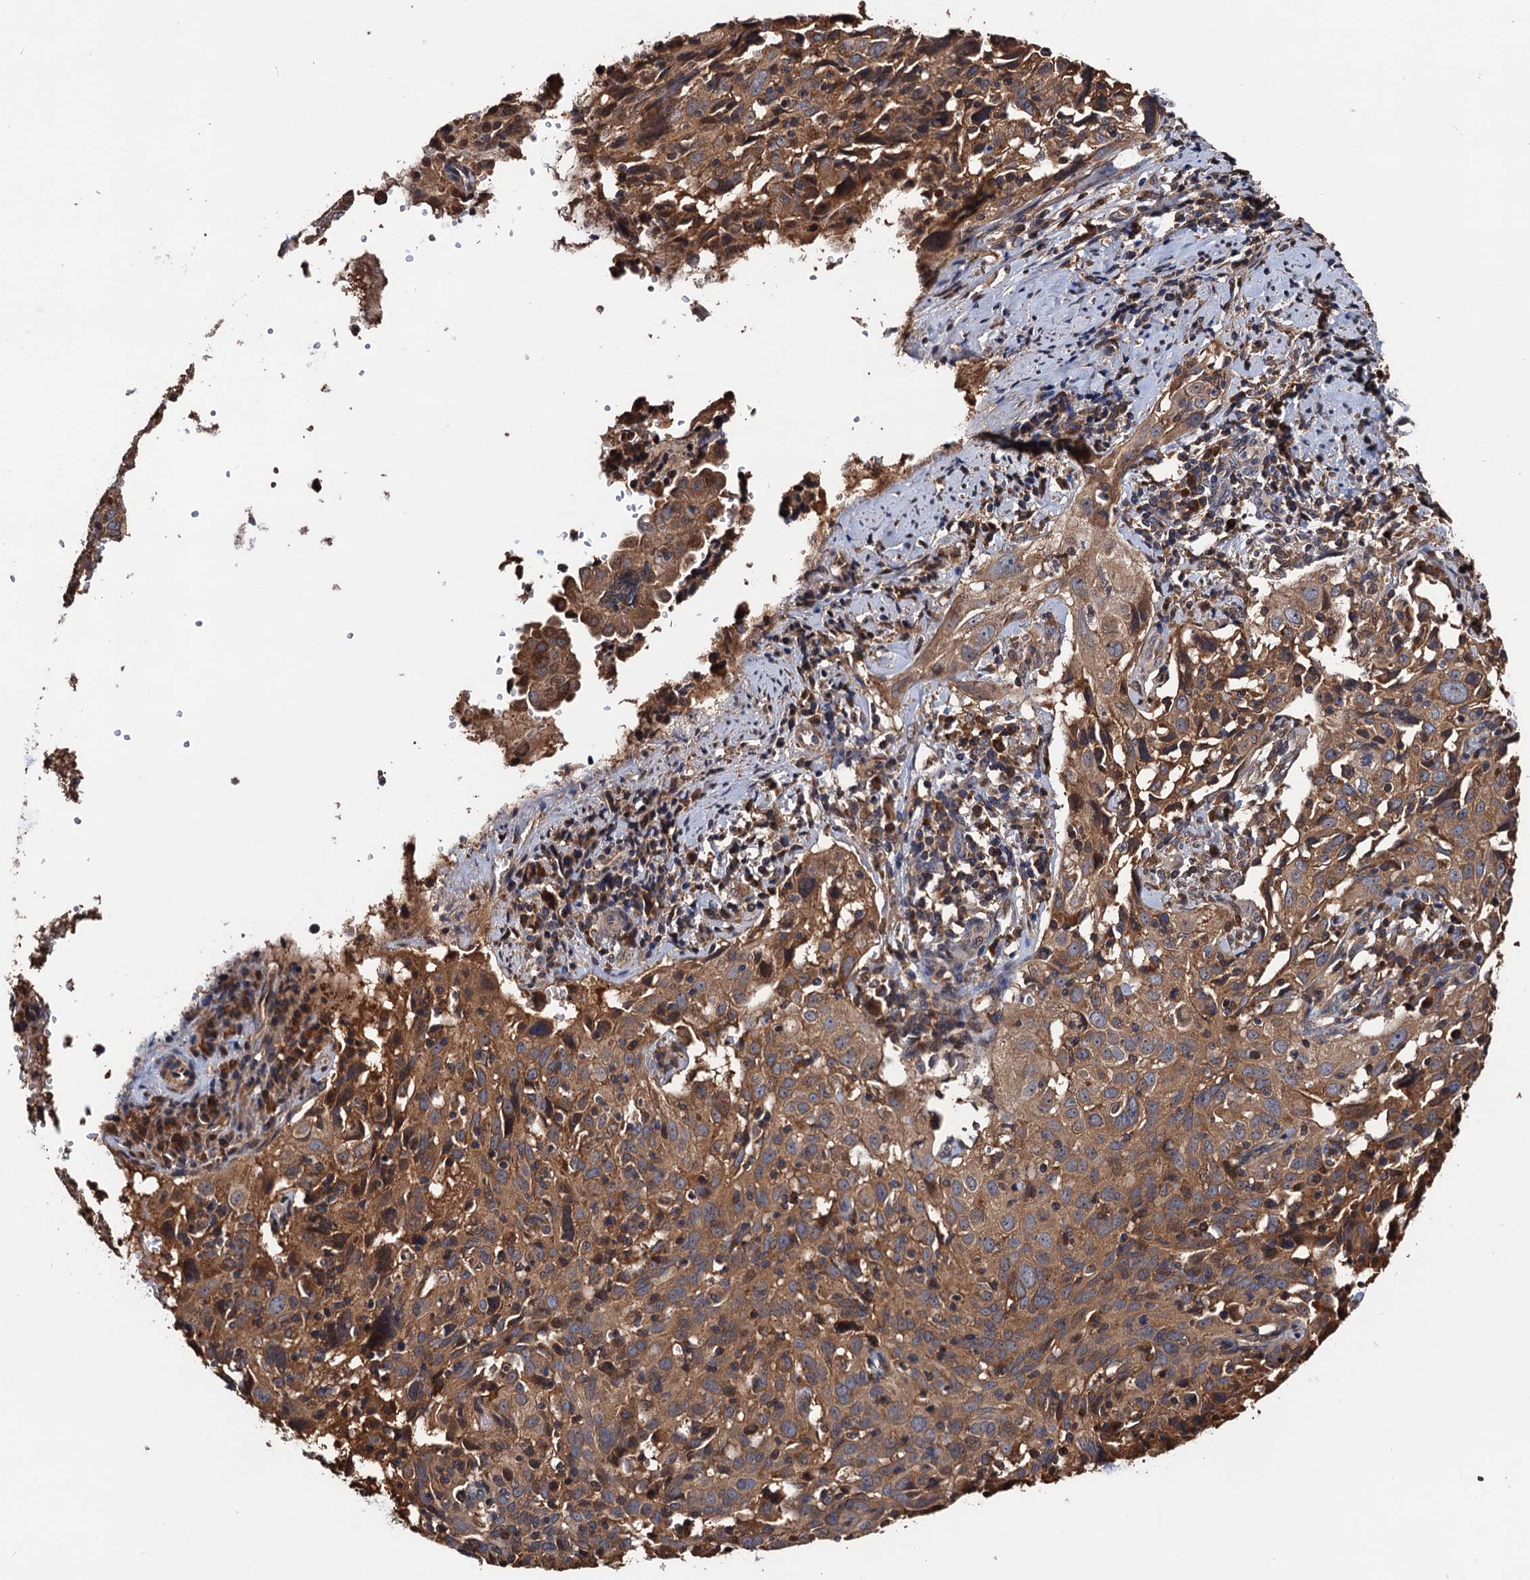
{"staining": {"intensity": "moderate", "quantity": ">75%", "location": "cytoplasmic/membranous"}, "tissue": "cervical cancer", "cell_type": "Tumor cells", "image_type": "cancer", "snomed": [{"axis": "morphology", "description": "Squamous cell carcinoma, NOS"}, {"axis": "topography", "description": "Cervix"}], "caption": "There is medium levels of moderate cytoplasmic/membranous staining in tumor cells of squamous cell carcinoma (cervical), as demonstrated by immunohistochemical staining (brown color).", "gene": "RGS11", "patient": {"sex": "female", "age": 31}}